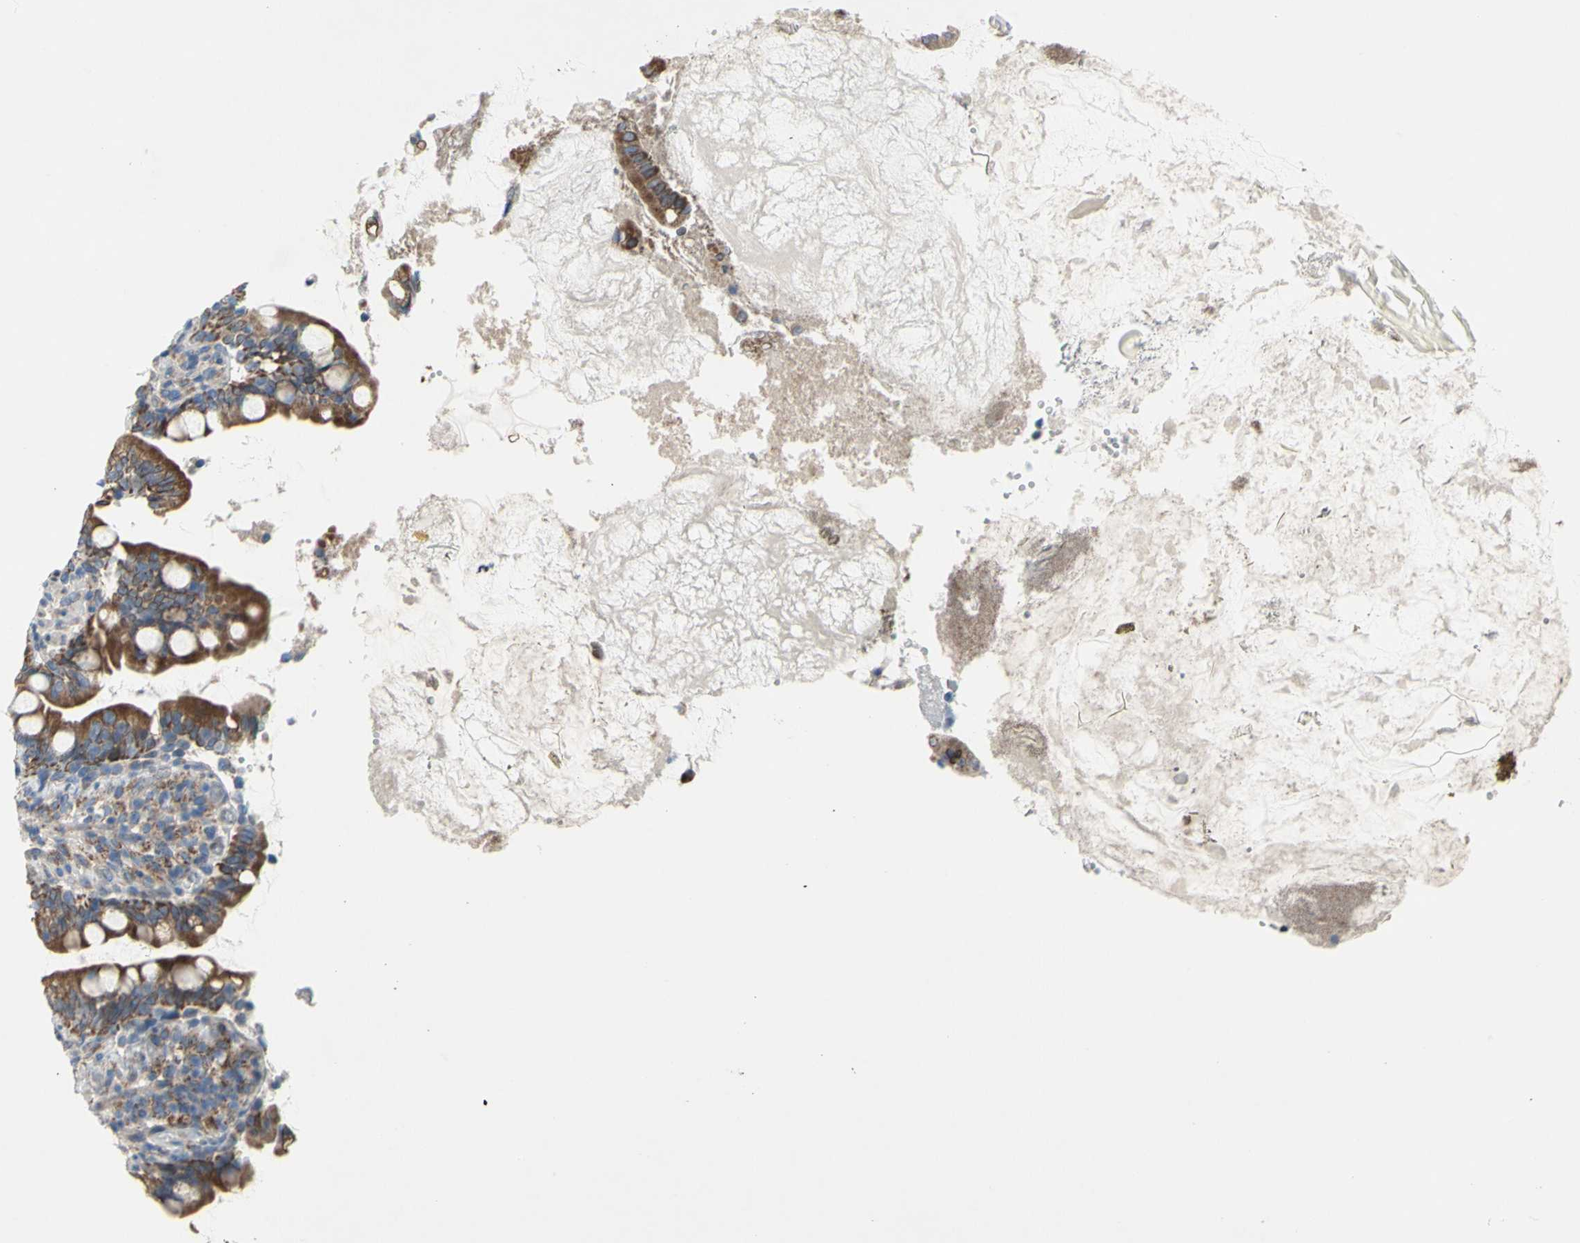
{"staining": {"intensity": "strong", "quantity": ">75%", "location": "cytoplasmic/membranous"}, "tissue": "small intestine", "cell_type": "Glandular cells", "image_type": "normal", "snomed": [{"axis": "morphology", "description": "Normal tissue, NOS"}, {"axis": "topography", "description": "Small intestine"}], "caption": "Human small intestine stained for a protein (brown) exhibits strong cytoplasmic/membranous positive staining in approximately >75% of glandular cells.", "gene": "GRAMD2B", "patient": {"sex": "female", "age": 56}}